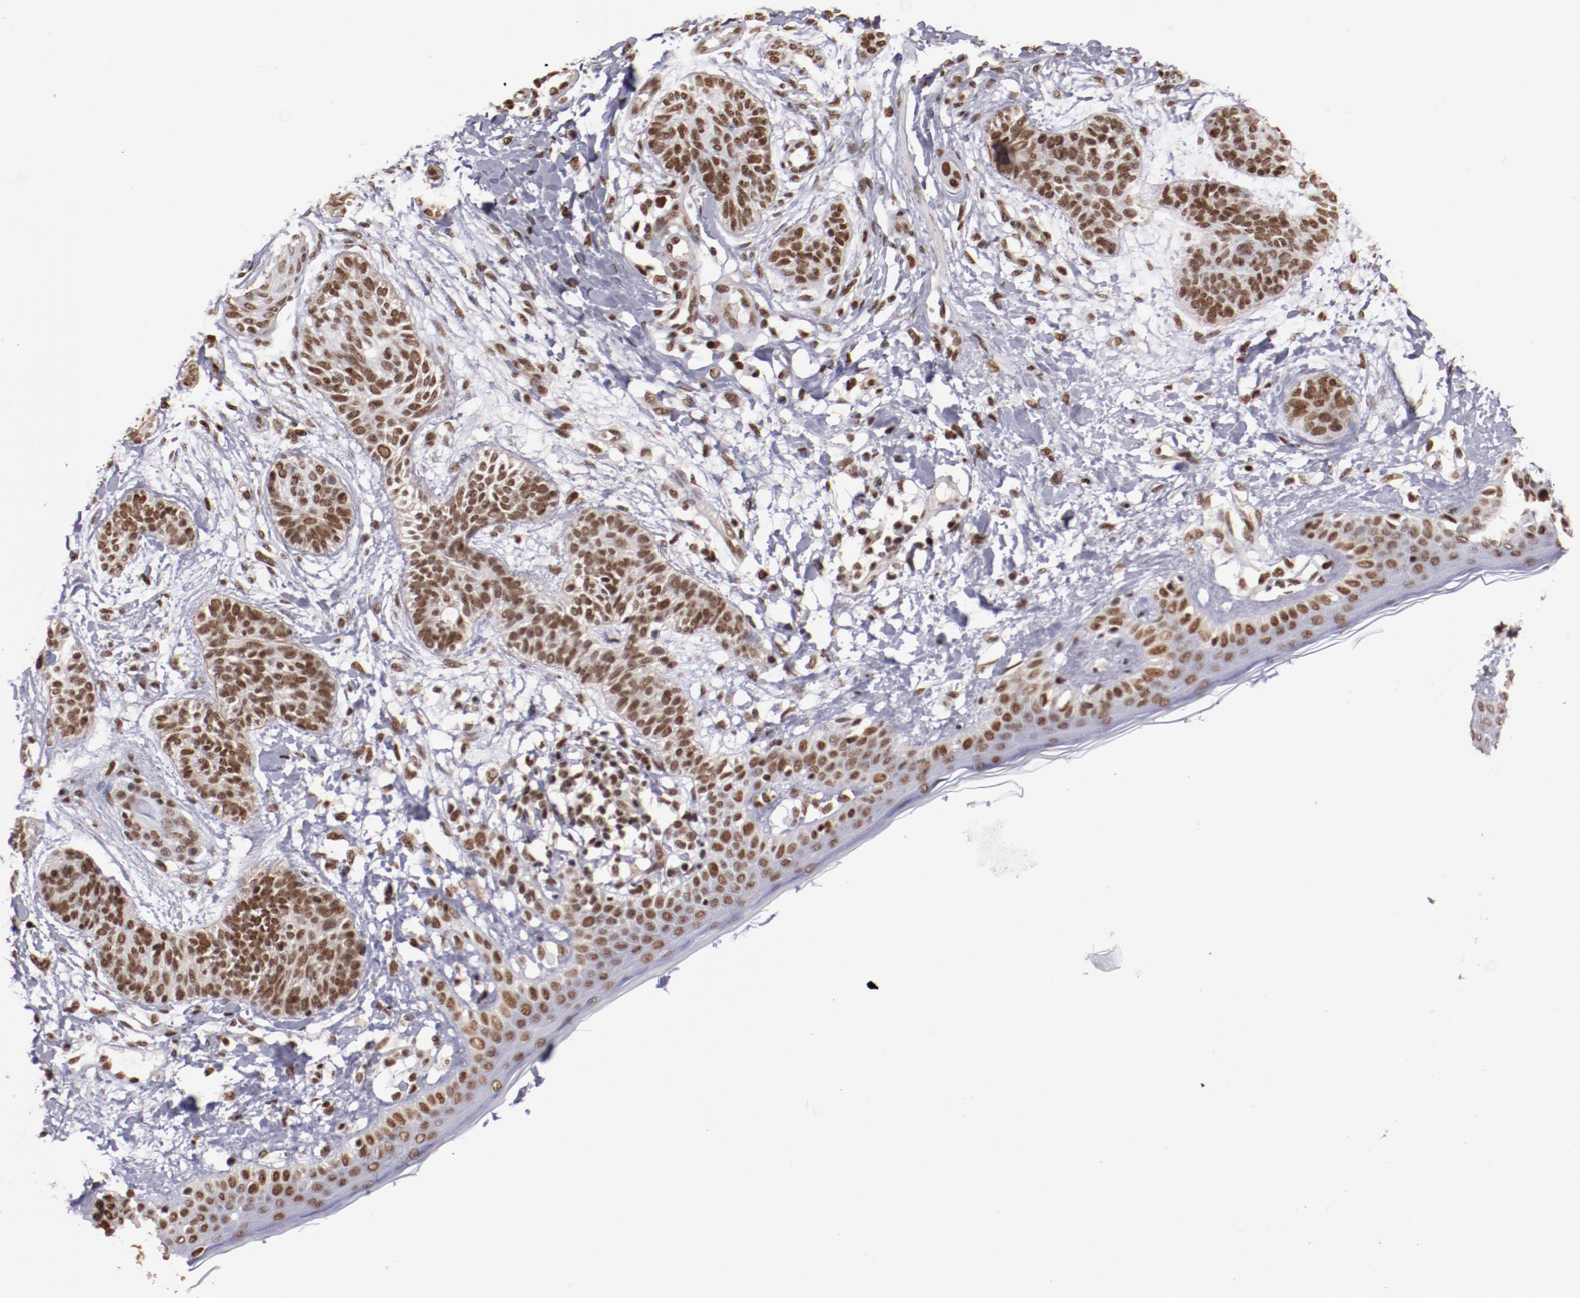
{"staining": {"intensity": "moderate", "quantity": ">75%", "location": "nuclear"}, "tissue": "skin cancer", "cell_type": "Tumor cells", "image_type": "cancer", "snomed": [{"axis": "morphology", "description": "Normal tissue, NOS"}, {"axis": "morphology", "description": "Basal cell carcinoma"}, {"axis": "topography", "description": "Skin"}], "caption": "An image of skin cancer (basal cell carcinoma) stained for a protein reveals moderate nuclear brown staining in tumor cells.", "gene": "STAG2", "patient": {"sex": "male", "age": 63}}